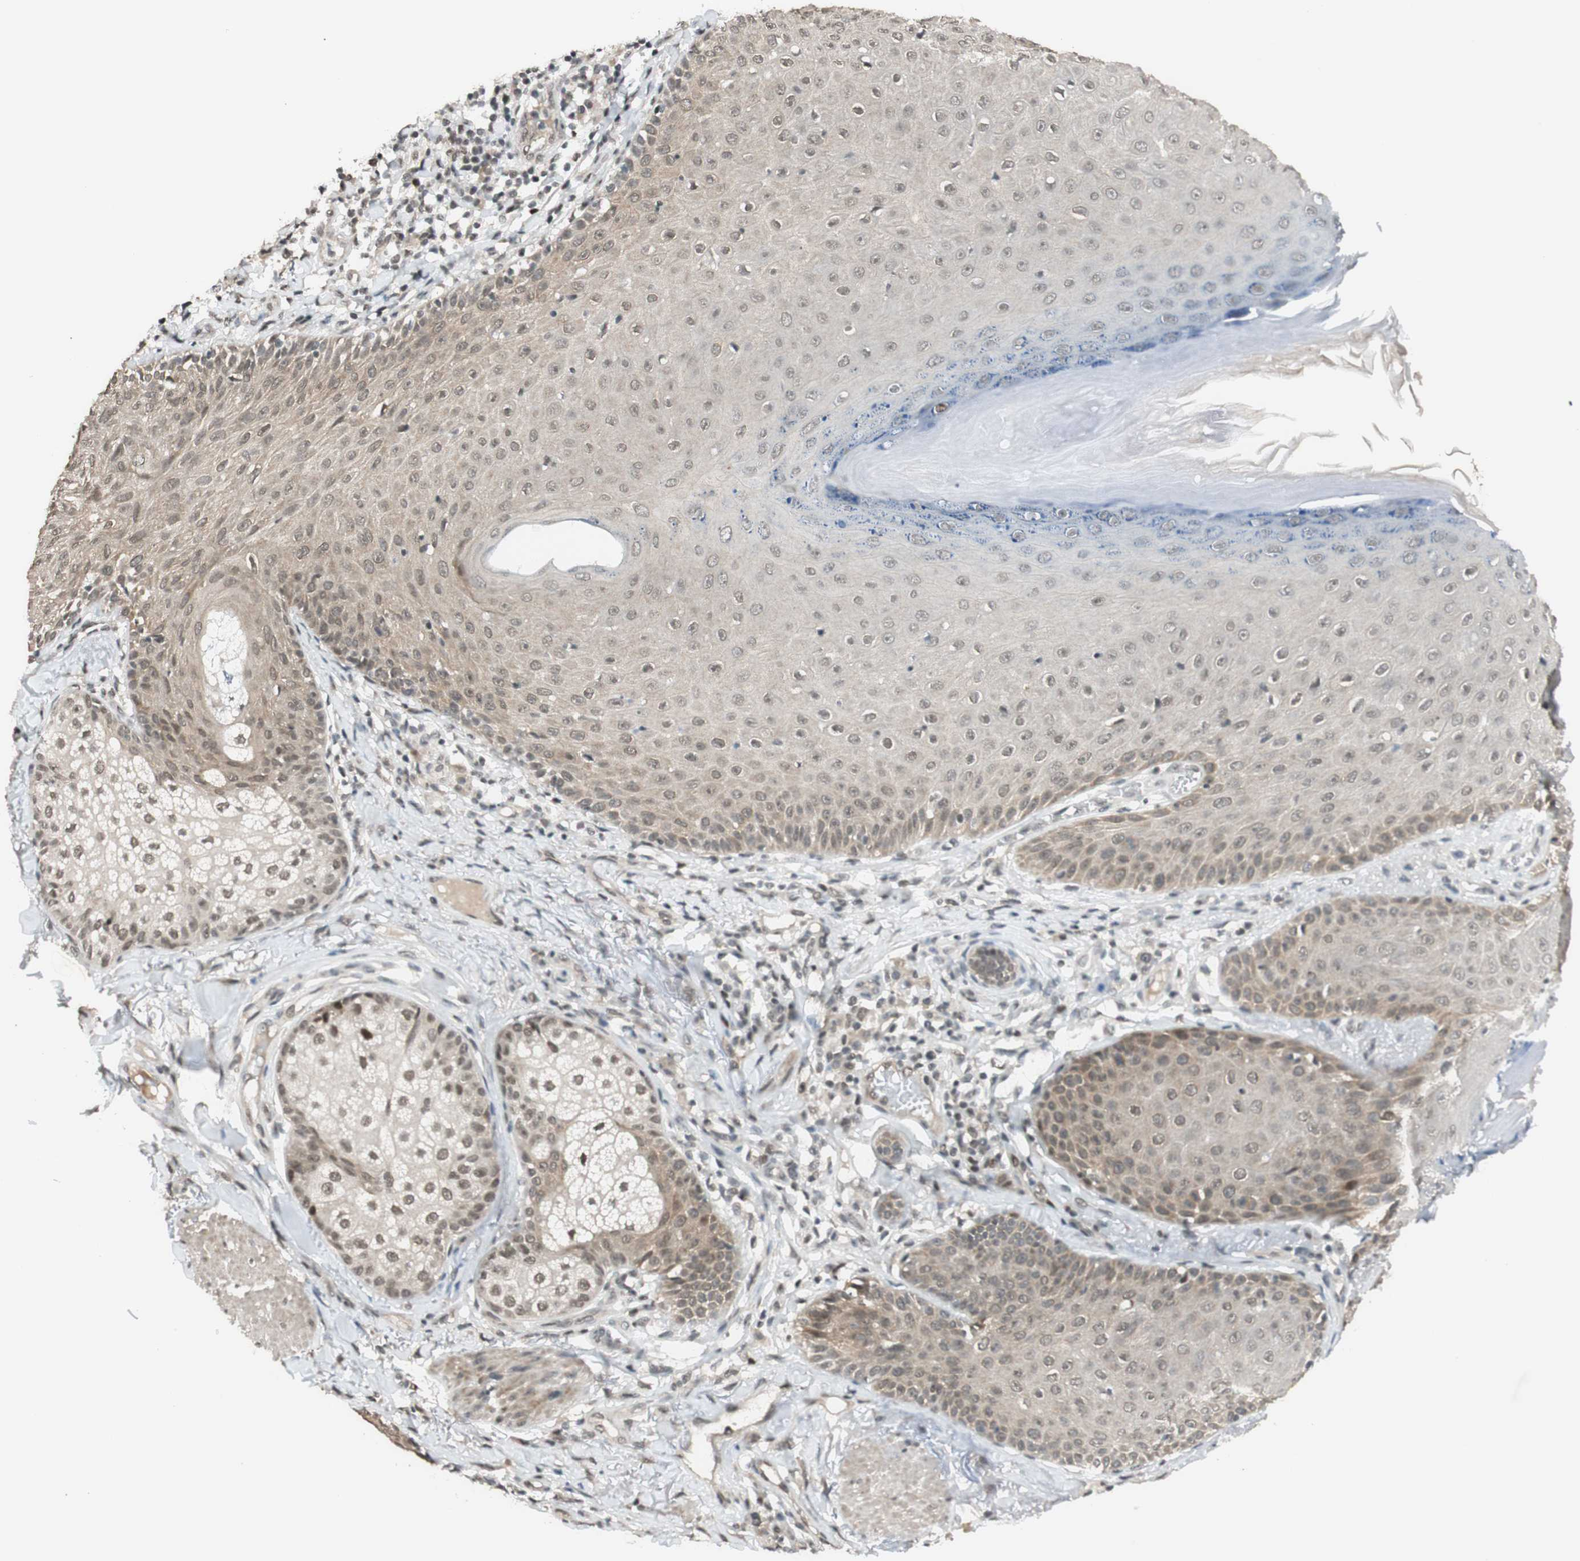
{"staining": {"intensity": "weak", "quantity": ">75%", "location": "cytoplasmic/membranous,nuclear"}, "tissue": "skin cancer", "cell_type": "Tumor cells", "image_type": "cancer", "snomed": [{"axis": "morphology", "description": "Normal tissue, NOS"}, {"axis": "morphology", "description": "Basal cell carcinoma"}, {"axis": "topography", "description": "Skin"}], "caption": "DAB immunohistochemical staining of skin cancer (basal cell carcinoma) reveals weak cytoplasmic/membranous and nuclear protein positivity in approximately >75% of tumor cells.", "gene": "BRMS1", "patient": {"sex": "male", "age": 52}}